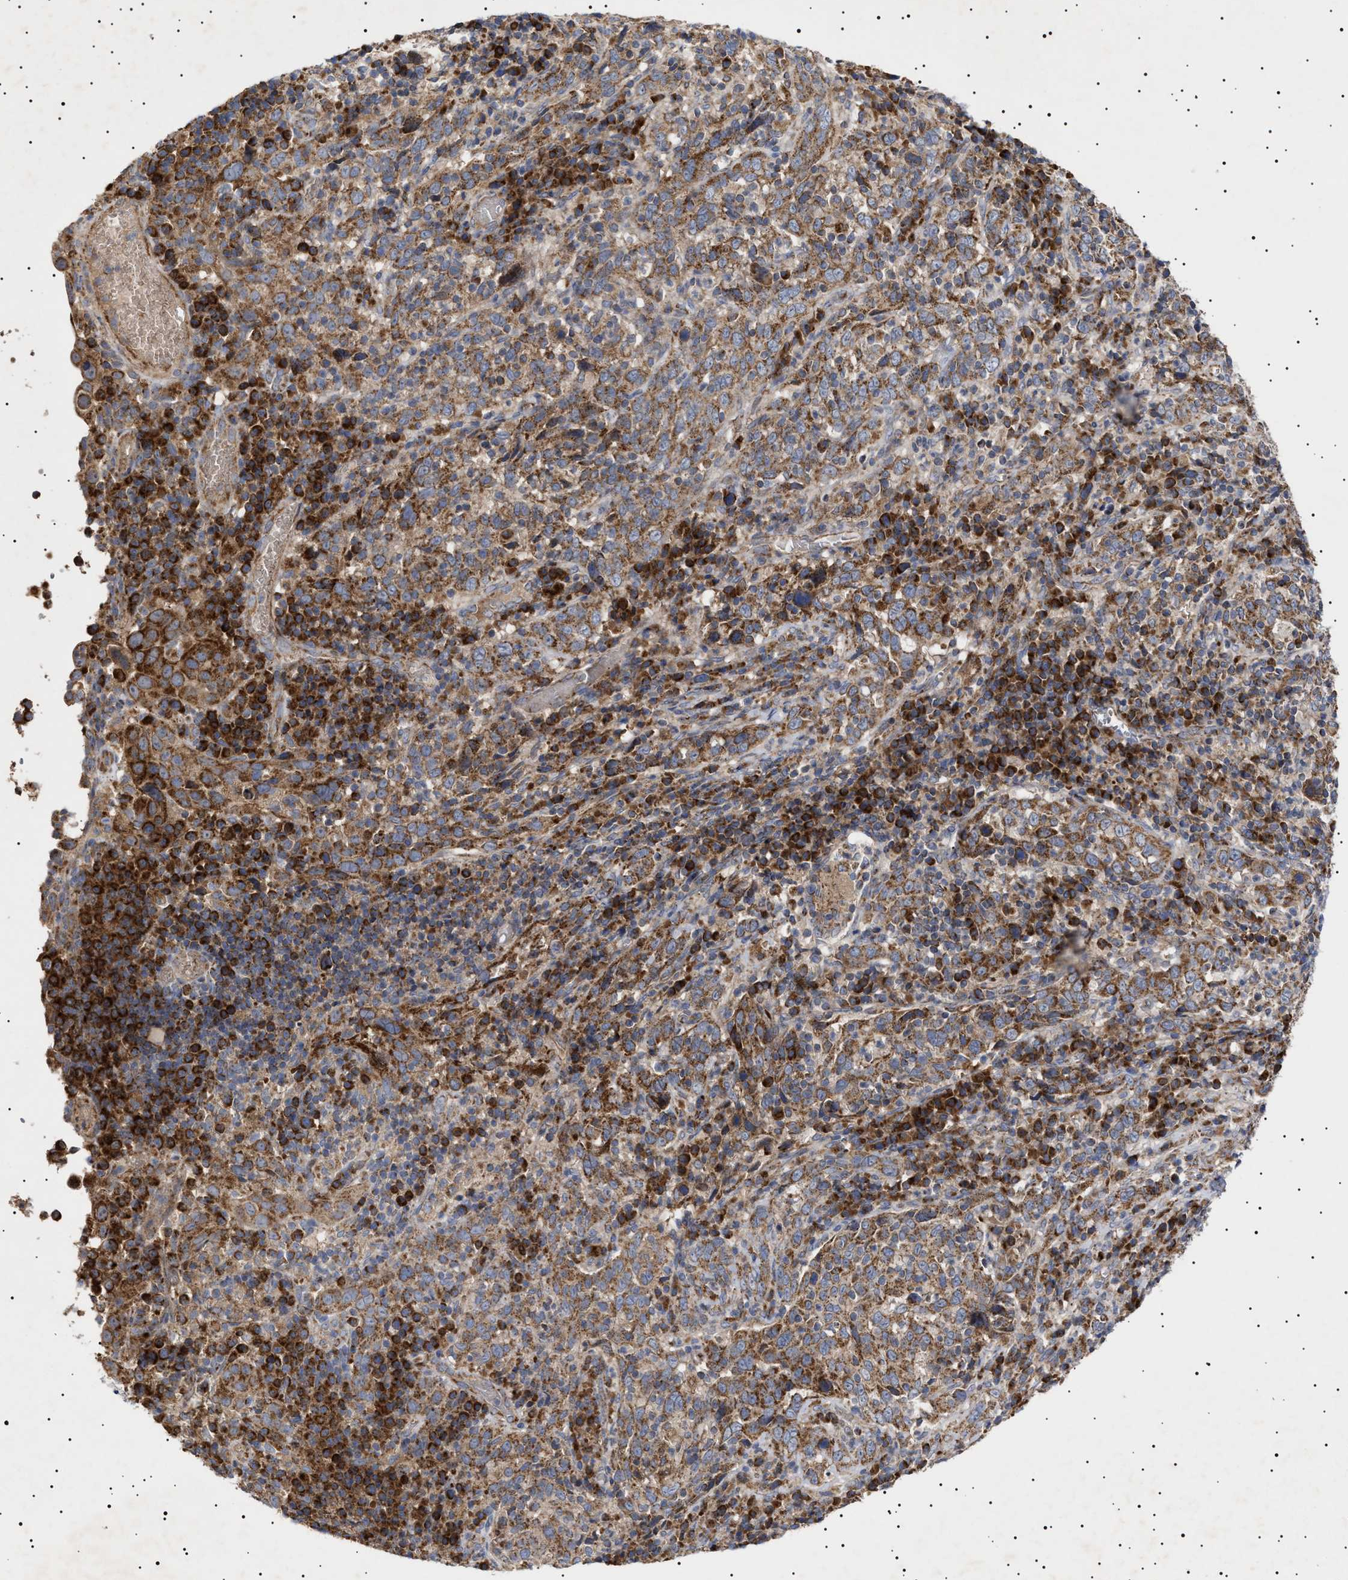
{"staining": {"intensity": "strong", "quantity": ">75%", "location": "cytoplasmic/membranous"}, "tissue": "cervical cancer", "cell_type": "Tumor cells", "image_type": "cancer", "snomed": [{"axis": "morphology", "description": "Squamous cell carcinoma, NOS"}, {"axis": "topography", "description": "Cervix"}], "caption": "A micrograph of human cervical cancer (squamous cell carcinoma) stained for a protein reveals strong cytoplasmic/membranous brown staining in tumor cells. The staining was performed using DAB to visualize the protein expression in brown, while the nuclei were stained in blue with hematoxylin (Magnification: 20x).", "gene": "MRPL10", "patient": {"sex": "female", "age": 46}}